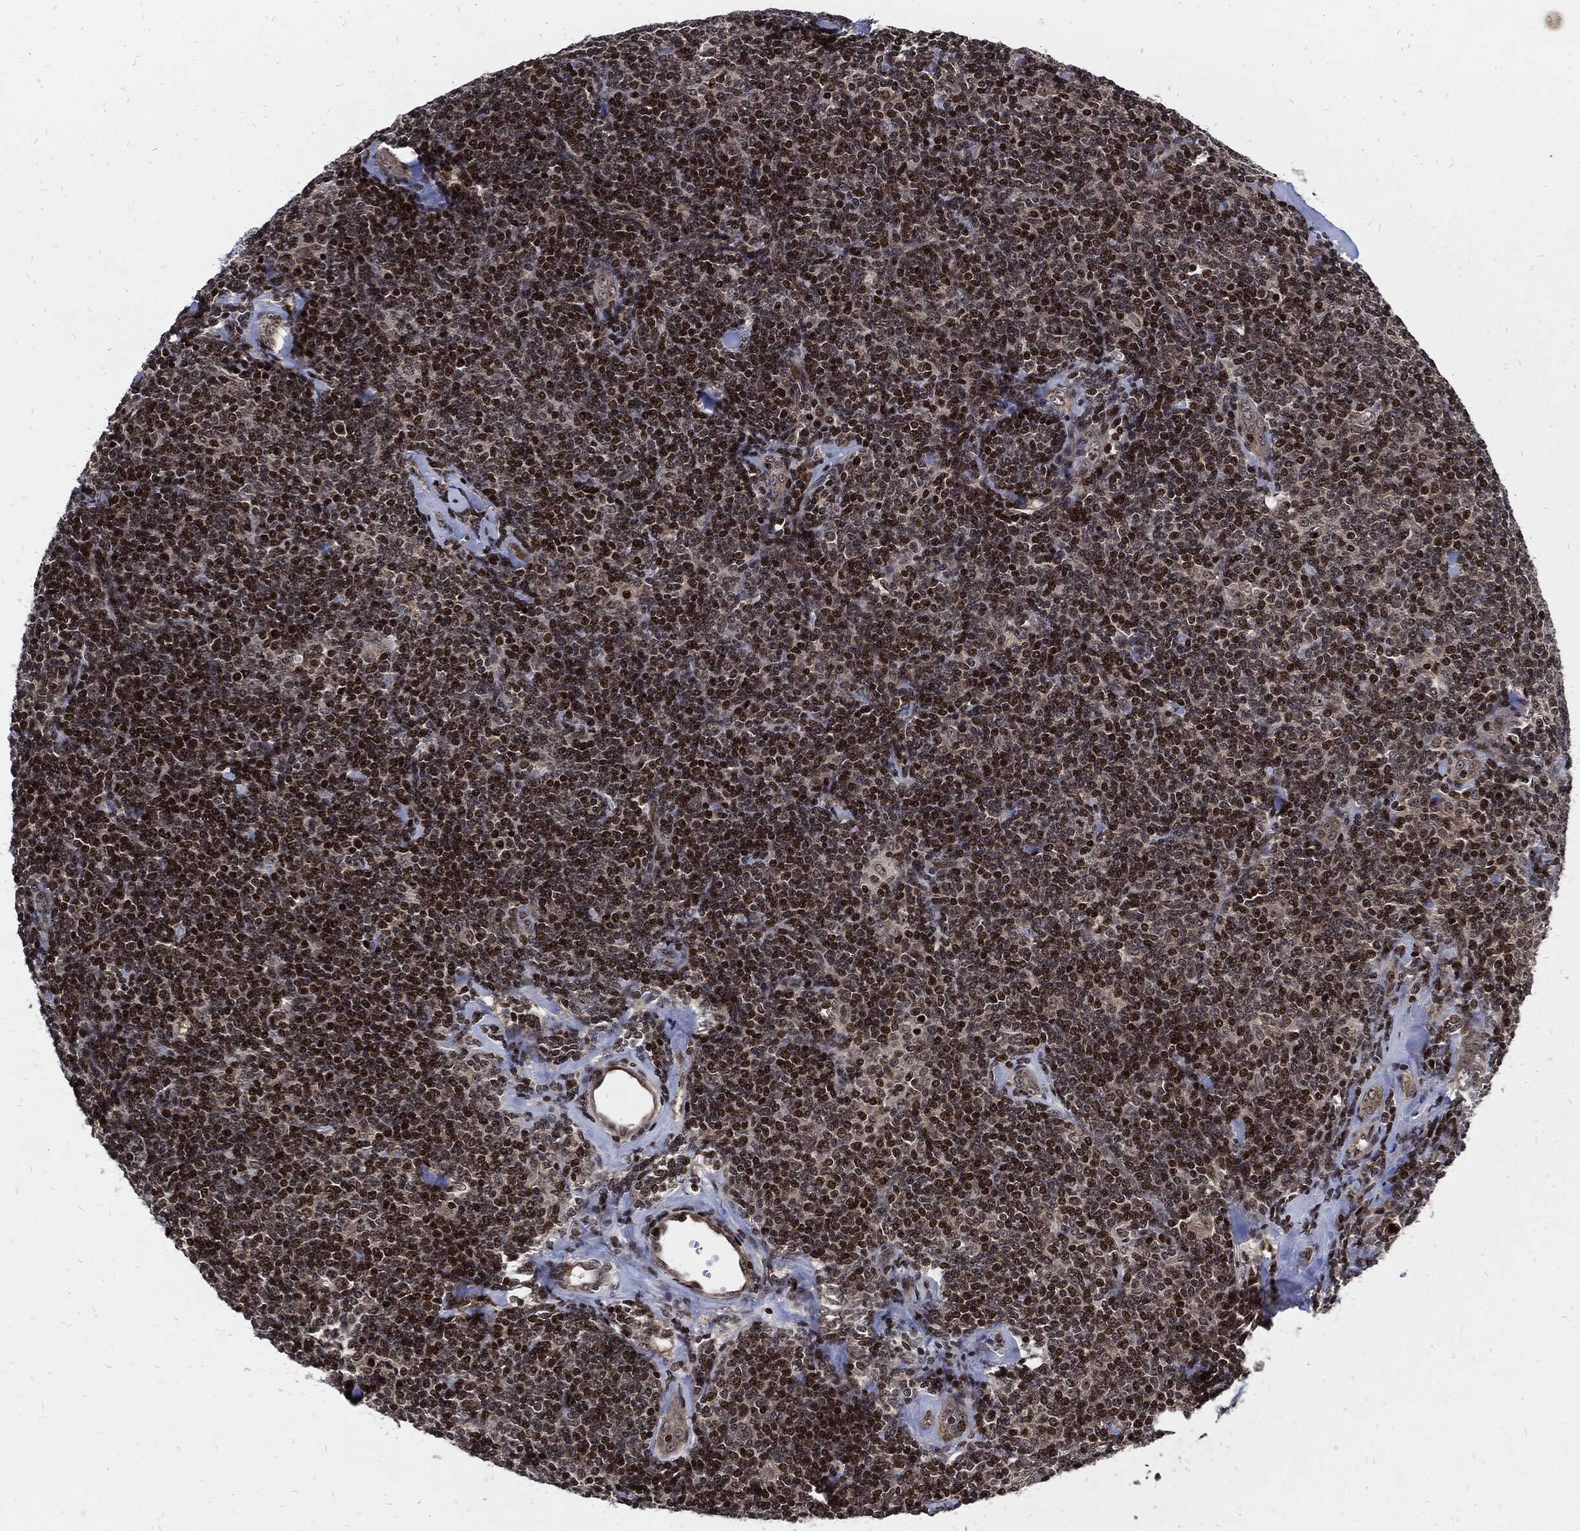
{"staining": {"intensity": "strong", "quantity": "25%-75%", "location": "nuclear"}, "tissue": "lymphoma", "cell_type": "Tumor cells", "image_type": "cancer", "snomed": [{"axis": "morphology", "description": "Malignant lymphoma, non-Hodgkin's type, Low grade"}, {"axis": "topography", "description": "Lymph node"}], "caption": "Immunohistochemistry (IHC) image of neoplastic tissue: human lymphoma stained using IHC shows high levels of strong protein expression localized specifically in the nuclear of tumor cells, appearing as a nuclear brown color.", "gene": "ZNF775", "patient": {"sex": "female", "age": 56}}